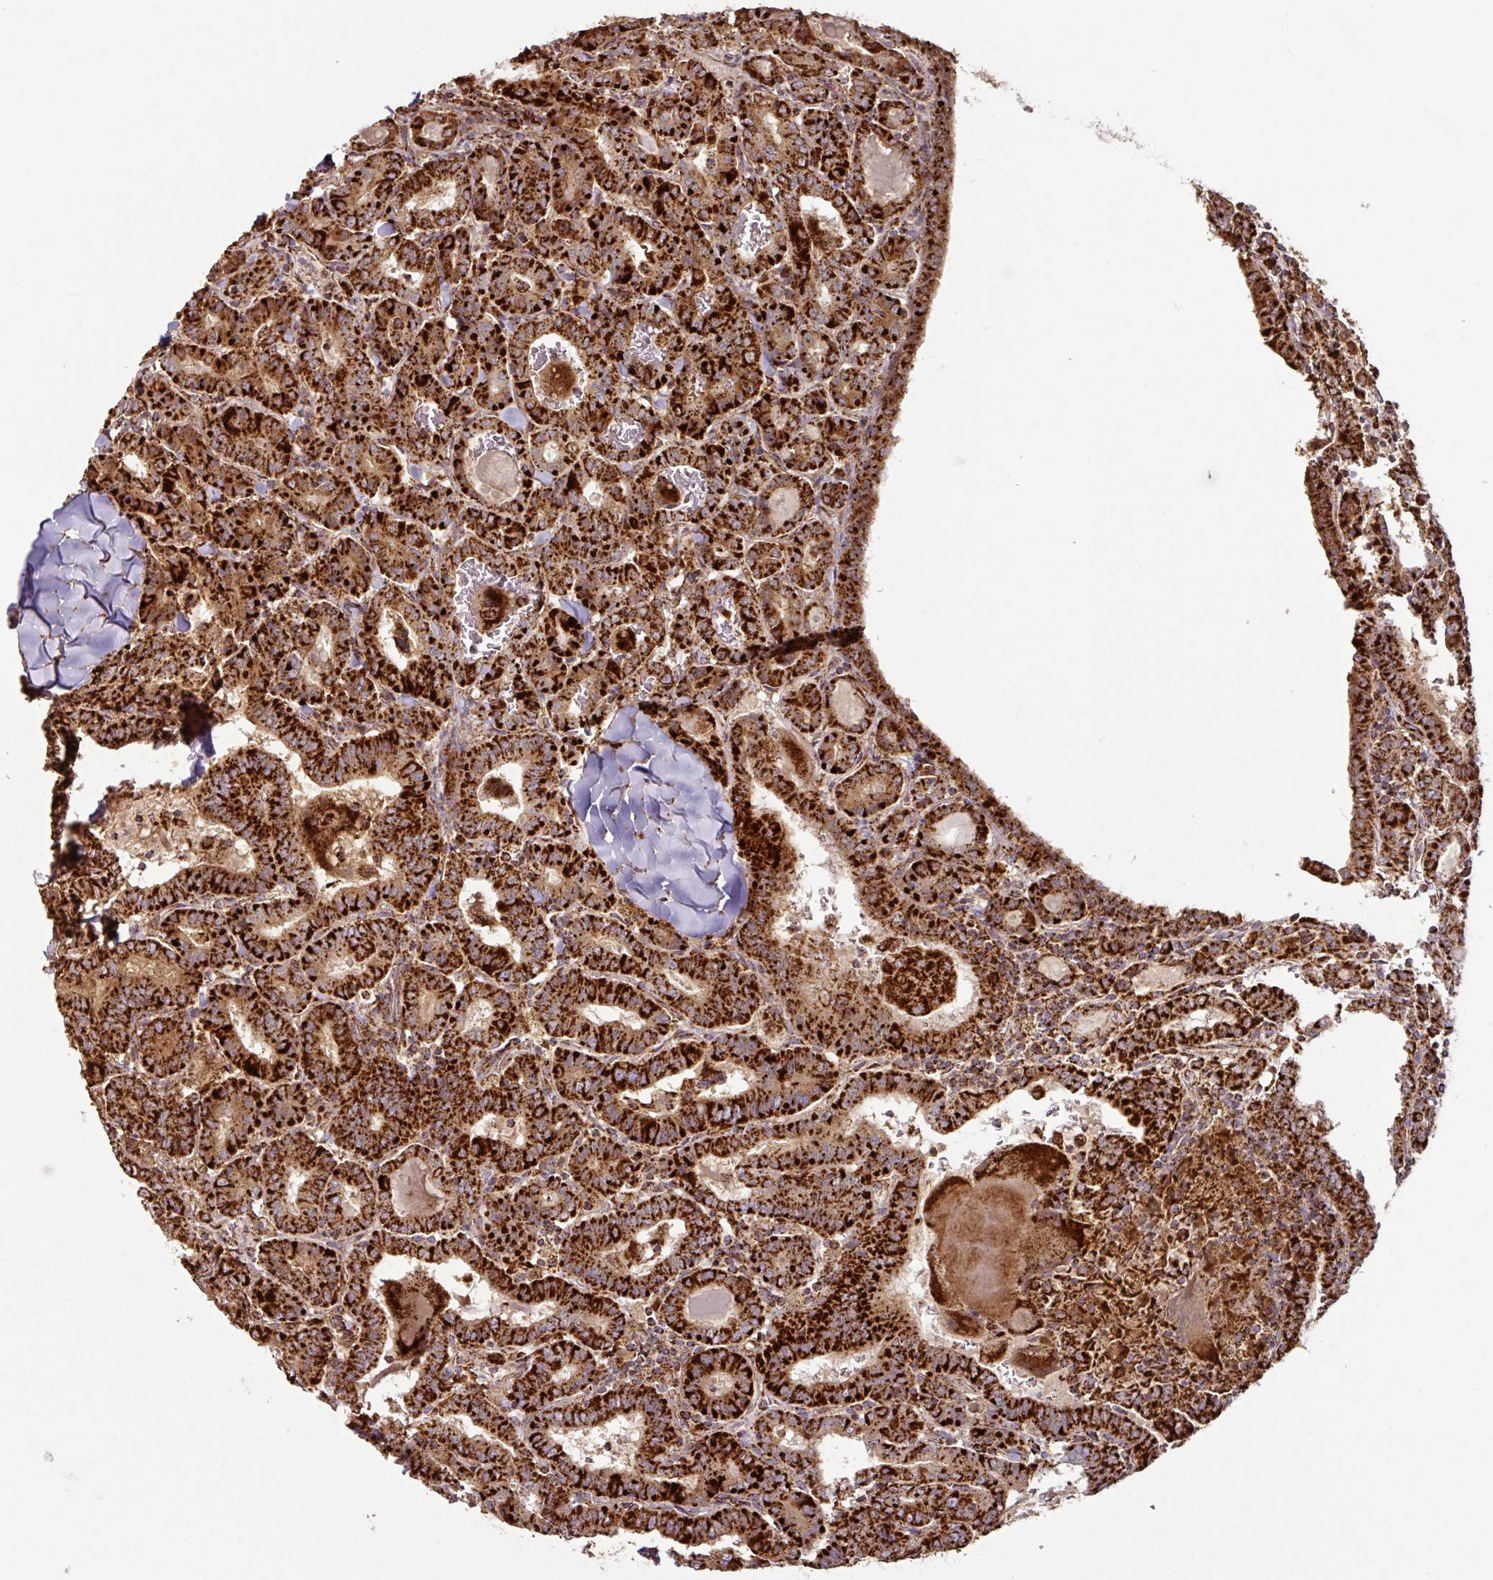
{"staining": {"intensity": "strong", "quantity": ">75%", "location": "cytoplasmic/membranous"}, "tissue": "thyroid cancer", "cell_type": "Tumor cells", "image_type": "cancer", "snomed": [{"axis": "morphology", "description": "Papillary adenocarcinoma, NOS"}, {"axis": "topography", "description": "Thyroid gland"}], "caption": "Immunohistochemical staining of thyroid cancer (papillary adenocarcinoma) shows high levels of strong cytoplasmic/membranous staining in approximately >75% of tumor cells. (DAB (3,3'-diaminobenzidine) IHC with brightfield microscopy, high magnification).", "gene": "TRAP1", "patient": {"sex": "female", "age": 72}}